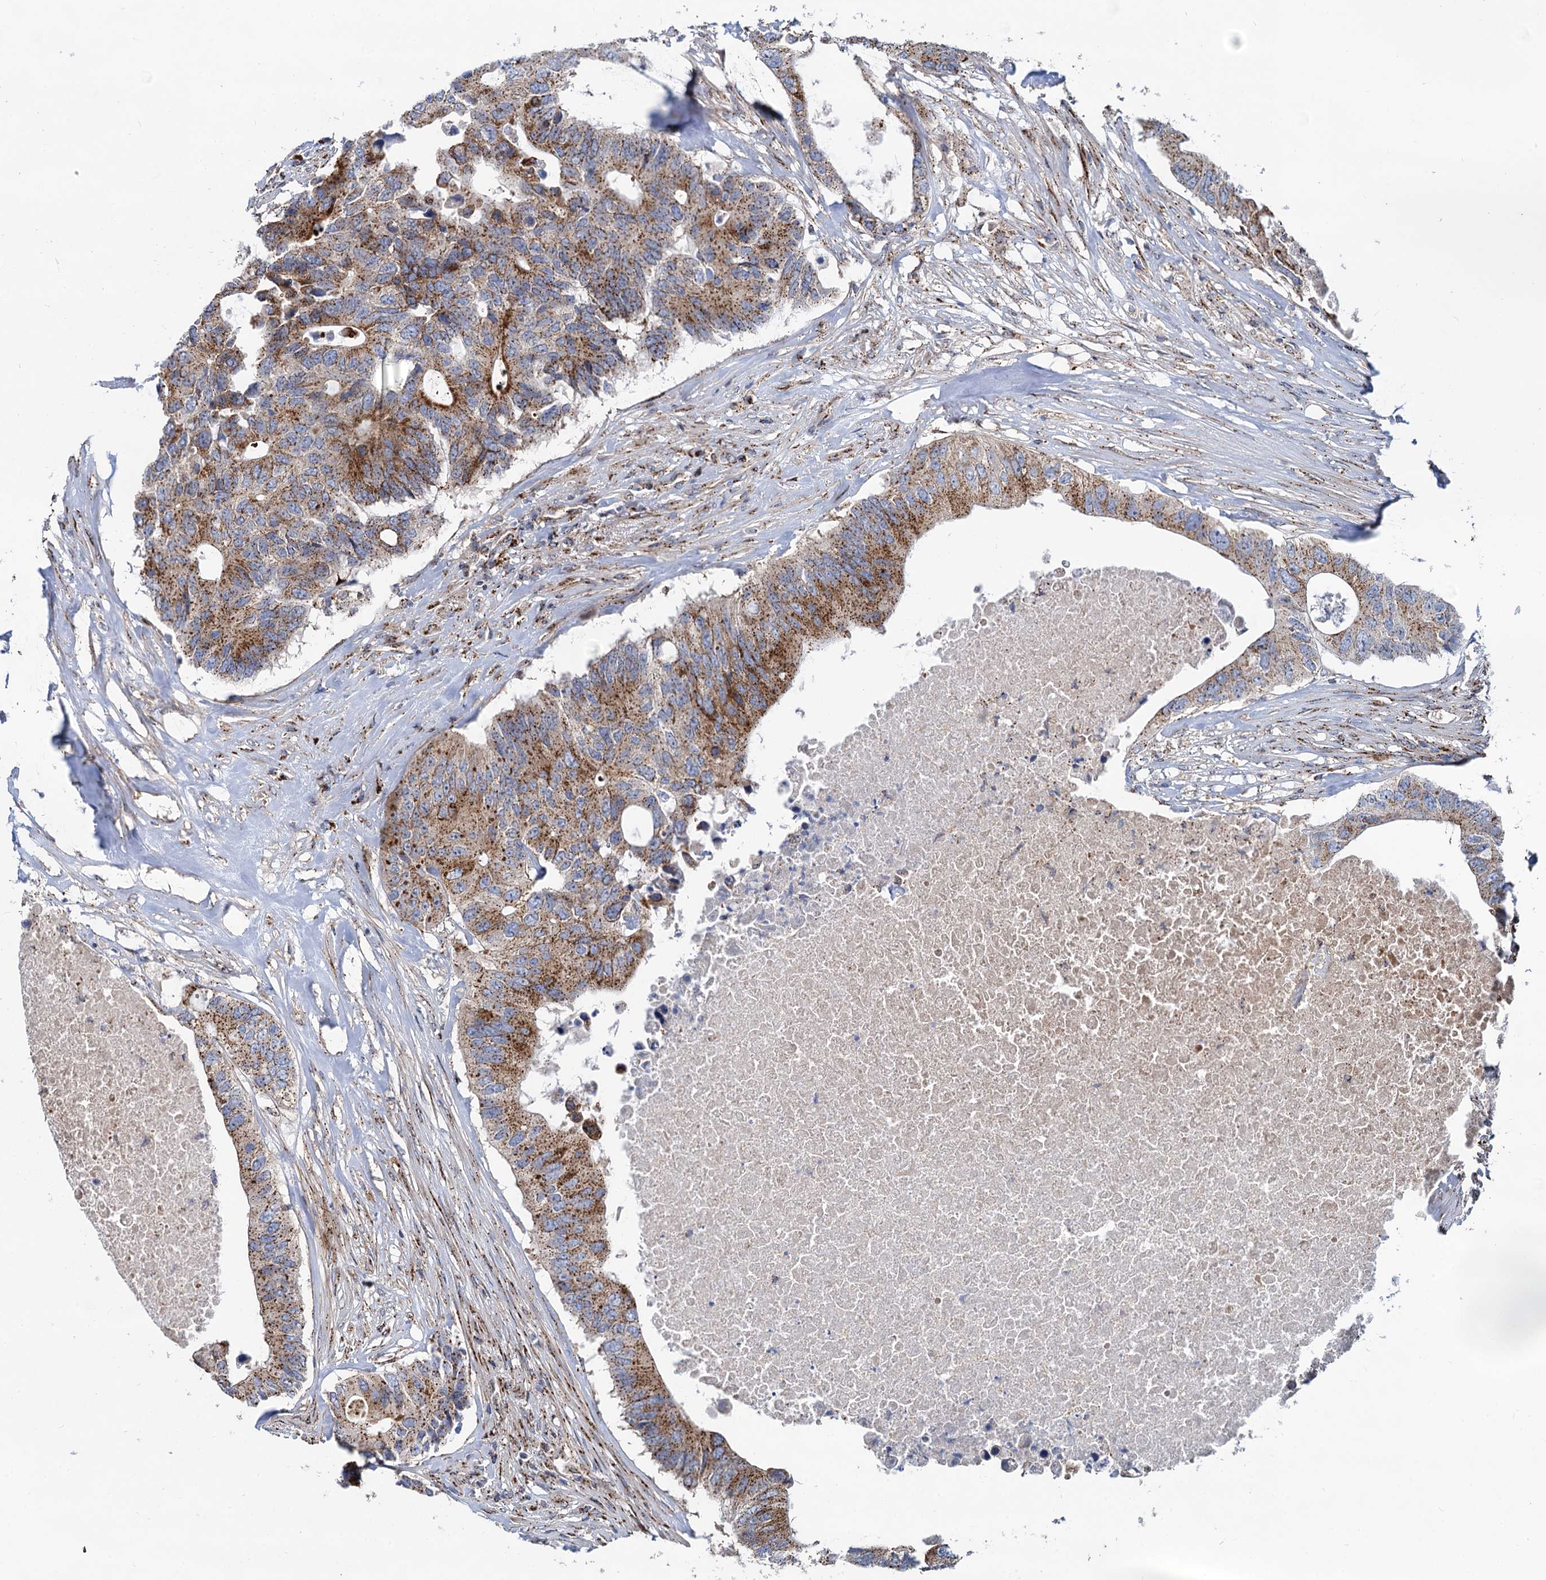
{"staining": {"intensity": "moderate", "quantity": ">75%", "location": "cytoplasmic/membranous"}, "tissue": "colorectal cancer", "cell_type": "Tumor cells", "image_type": "cancer", "snomed": [{"axis": "morphology", "description": "Adenocarcinoma, NOS"}, {"axis": "topography", "description": "Colon"}], "caption": "The image demonstrates immunohistochemical staining of colorectal cancer. There is moderate cytoplasmic/membranous positivity is present in about >75% of tumor cells.", "gene": "SUPT20H", "patient": {"sex": "male", "age": 71}}